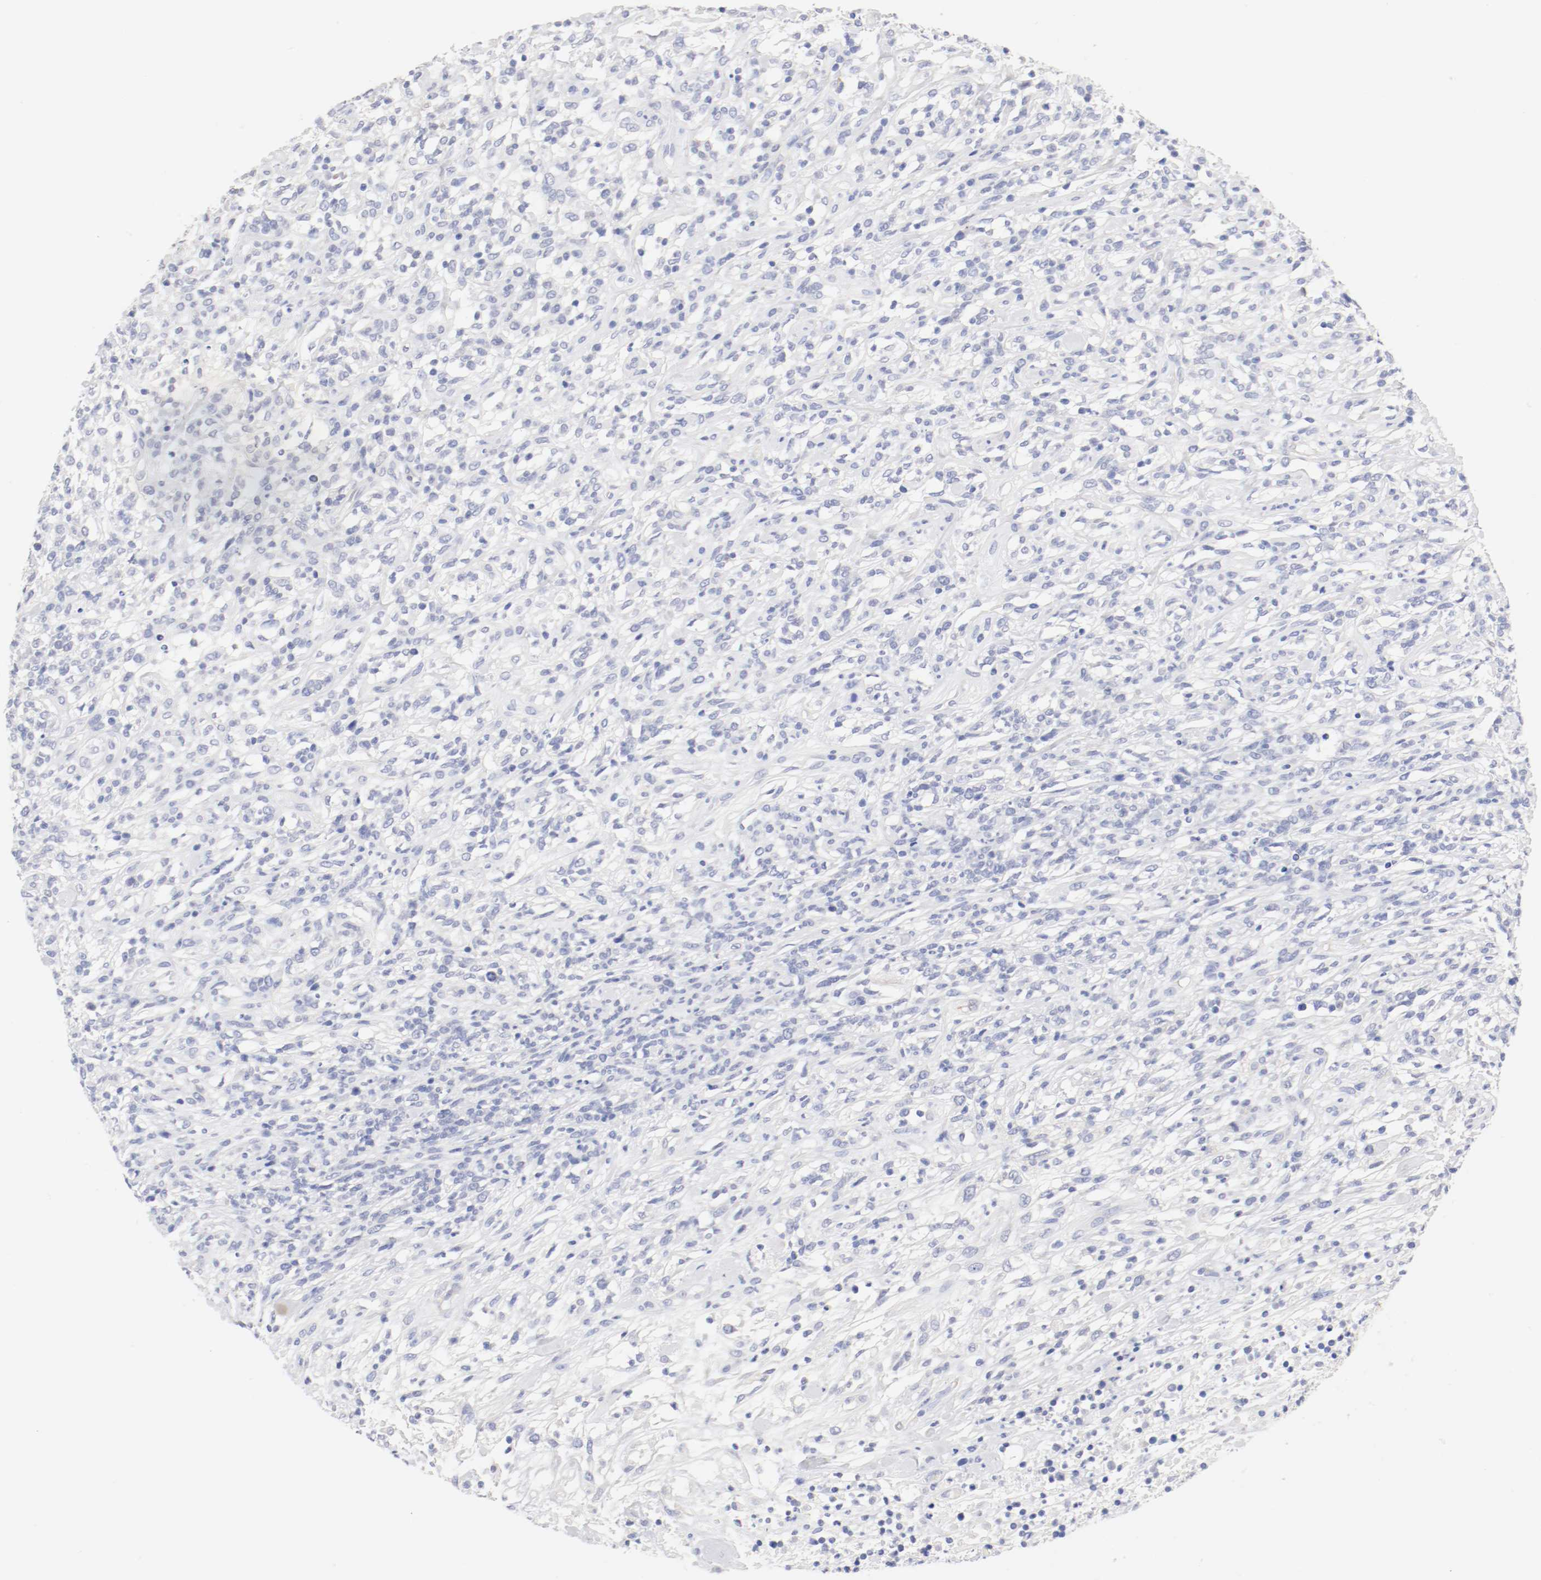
{"staining": {"intensity": "negative", "quantity": "none", "location": "none"}, "tissue": "lymphoma", "cell_type": "Tumor cells", "image_type": "cancer", "snomed": [{"axis": "morphology", "description": "Malignant lymphoma, non-Hodgkin's type, High grade"}, {"axis": "topography", "description": "Lymph node"}], "caption": "DAB immunohistochemical staining of malignant lymphoma, non-Hodgkin's type (high-grade) shows no significant staining in tumor cells. The staining was performed using DAB (3,3'-diaminobenzidine) to visualize the protein expression in brown, while the nuclei were stained in blue with hematoxylin (Magnification: 20x).", "gene": "HOMER1", "patient": {"sex": "female", "age": 73}}